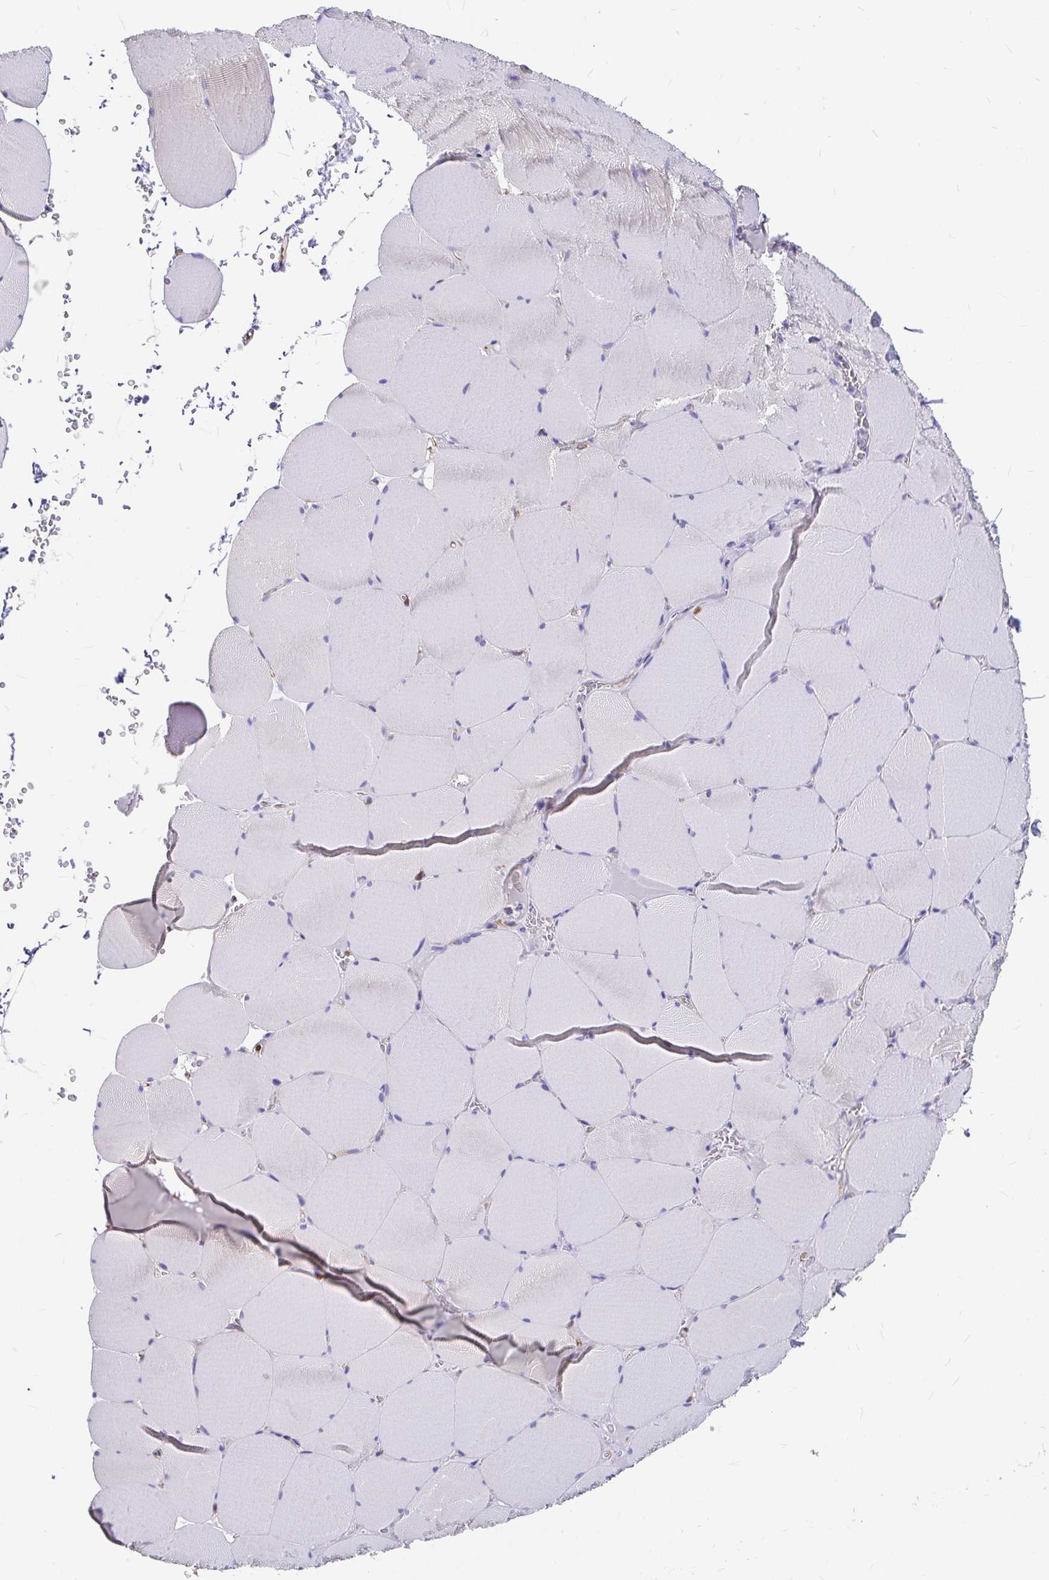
{"staining": {"intensity": "negative", "quantity": "none", "location": "none"}, "tissue": "skeletal muscle", "cell_type": "Myocytes", "image_type": "normal", "snomed": [{"axis": "morphology", "description": "Normal tissue, NOS"}, {"axis": "topography", "description": "Skeletal muscle"}, {"axis": "topography", "description": "Head-Neck"}], "caption": "Skeletal muscle stained for a protein using immunohistochemistry displays no staining myocytes.", "gene": "MYO1B", "patient": {"sex": "male", "age": 66}}